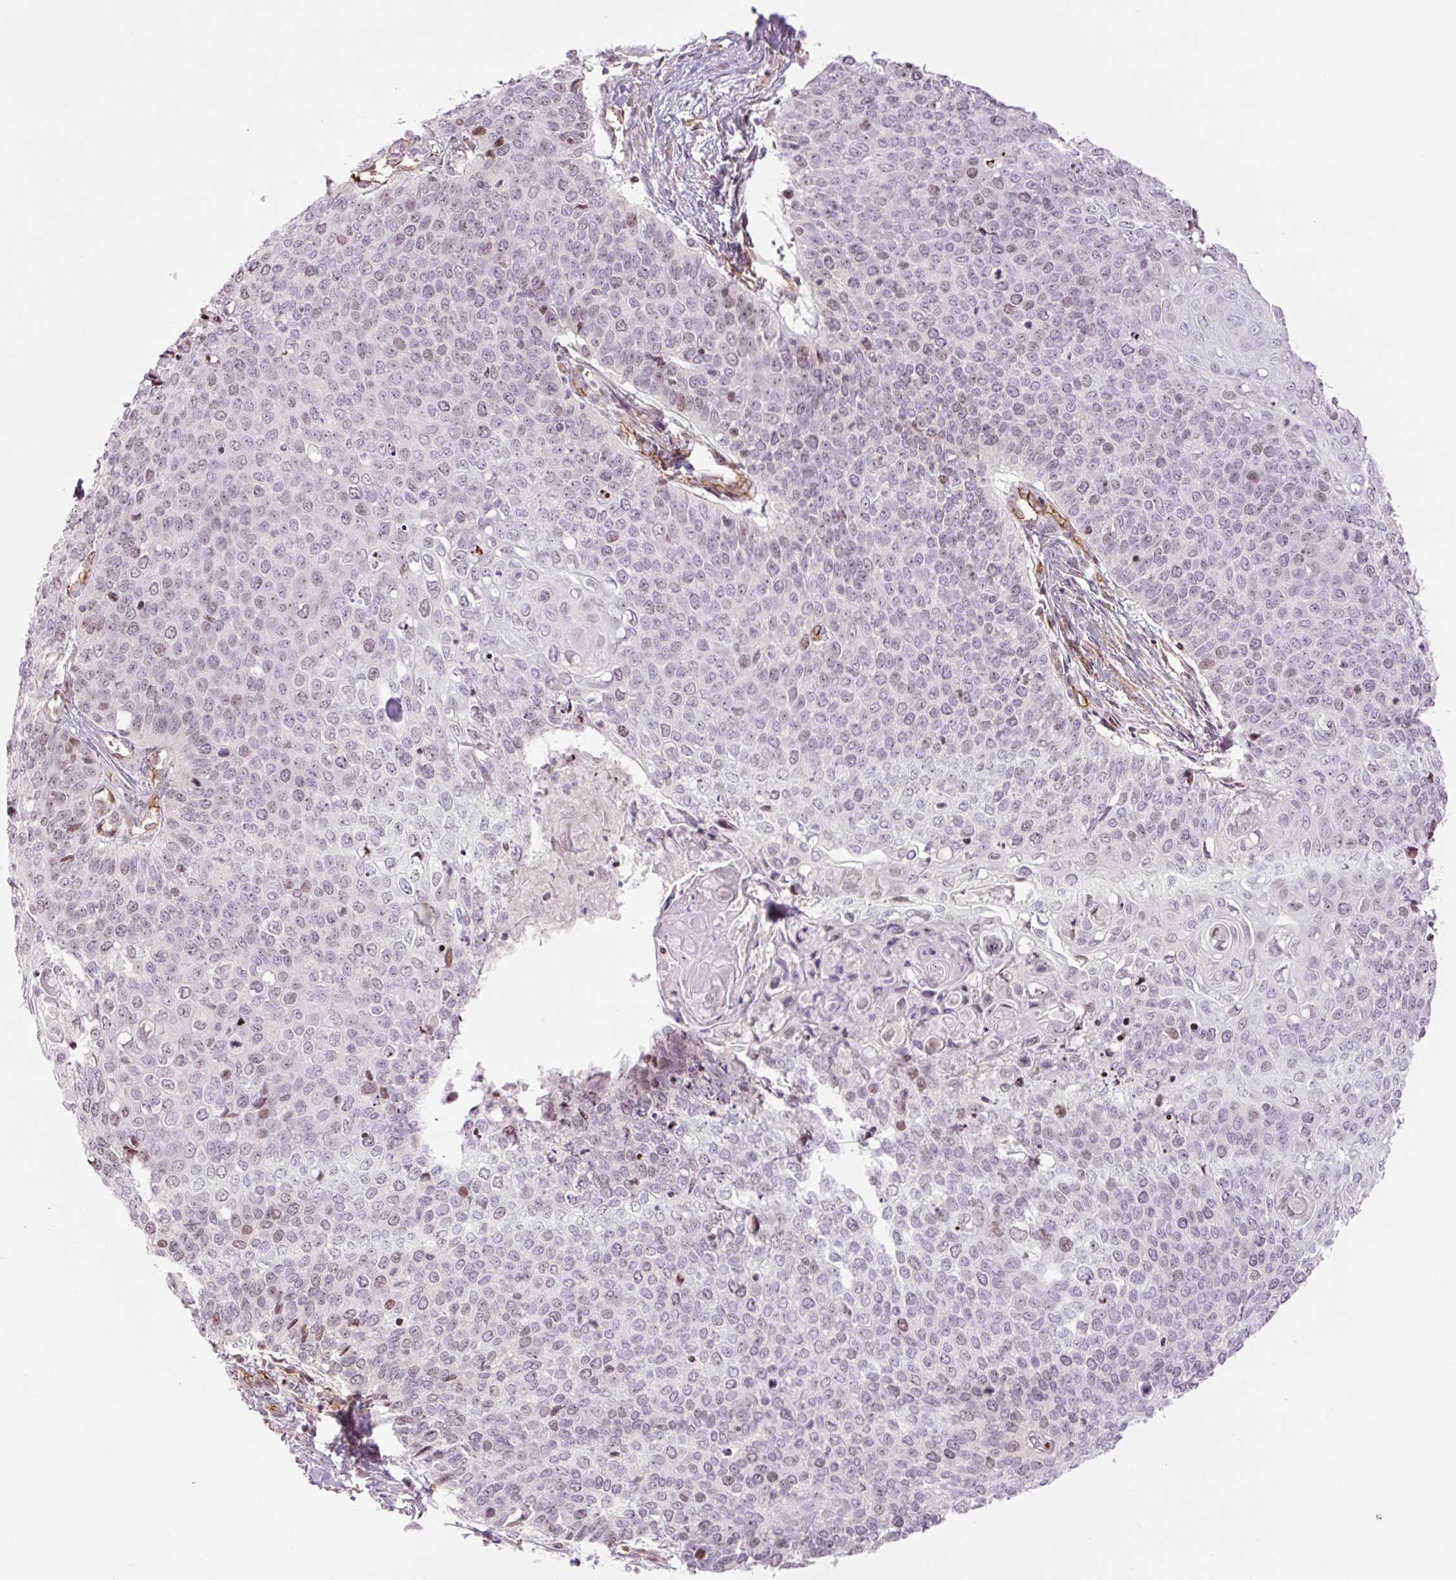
{"staining": {"intensity": "weak", "quantity": "25%-75%", "location": "nuclear"}, "tissue": "cervical cancer", "cell_type": "Tumor cells", "image_type": "cancer", "snomed": [{"axis": "morphology", "description": "Squamous cell carcinoma, NOS"}, {"axis": "topography", "description": "Cervix"}], "caption": "IHC of human cervical cancer (squamous cell carcinoma) exhibits low levels of weak nuclear positivity in about 25%-75% of tumor cells. (DAB IHC with brightfield microscopy, high magnification).", "gene": "ZNF417", "patient": {"sex": "female", "age": 39}}